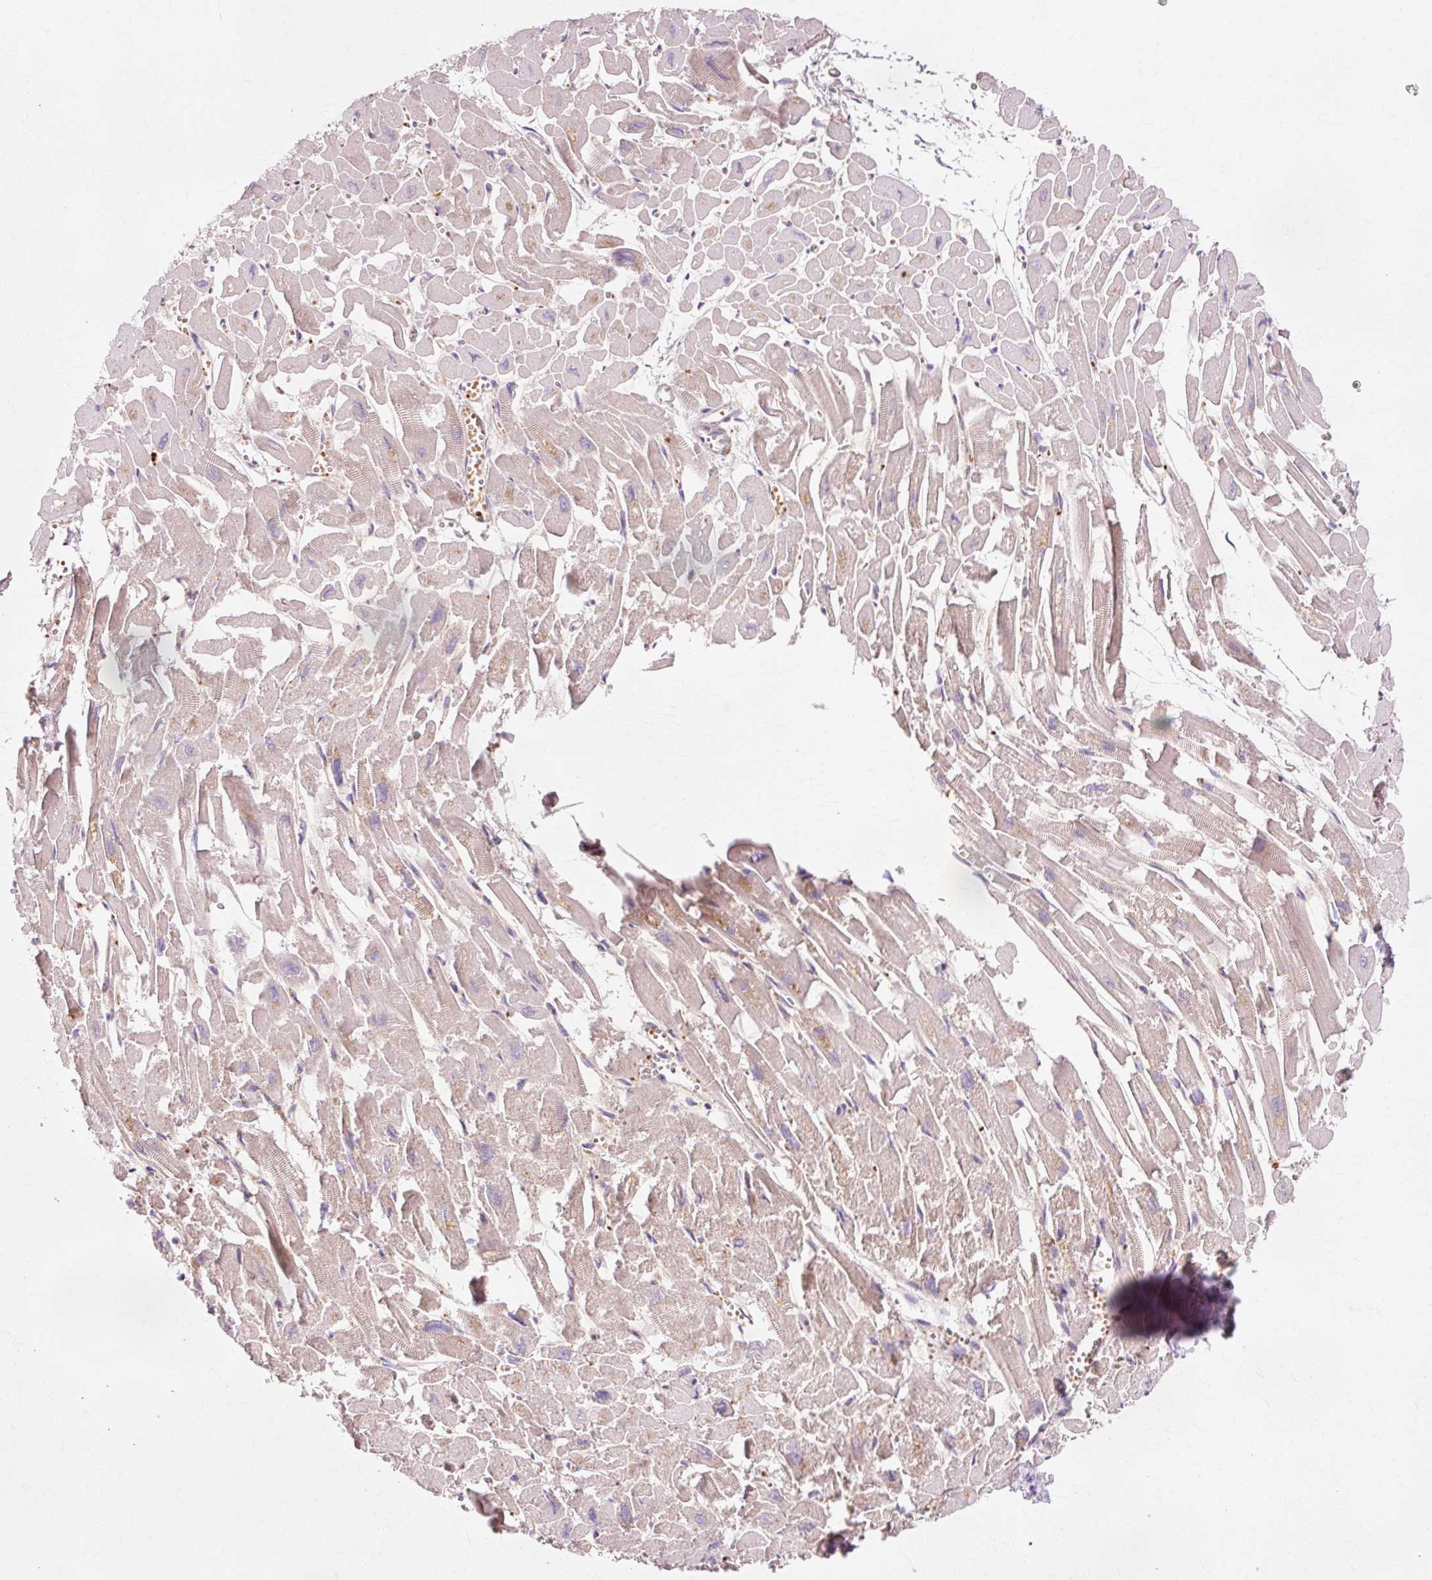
{"staining": {"intensity": "weak", "quantity": "25%-75%", "location": "cytoplasmic/membranous"}, "tissue": "heart muscle", "cell_type": "Cardiomyocytes", "image_type": "normal", "snomed": [{"axis": "morphology", "description": "Normal tissue, NOS"}, {"axis": "topography", "description": "Heart"}], "caption": "Heart muscle stained with a protein marker demonstrates weak staining in cardiomyocytes.", "gene": "GPX1", "patient": {"sex": "male", "age": 54}}